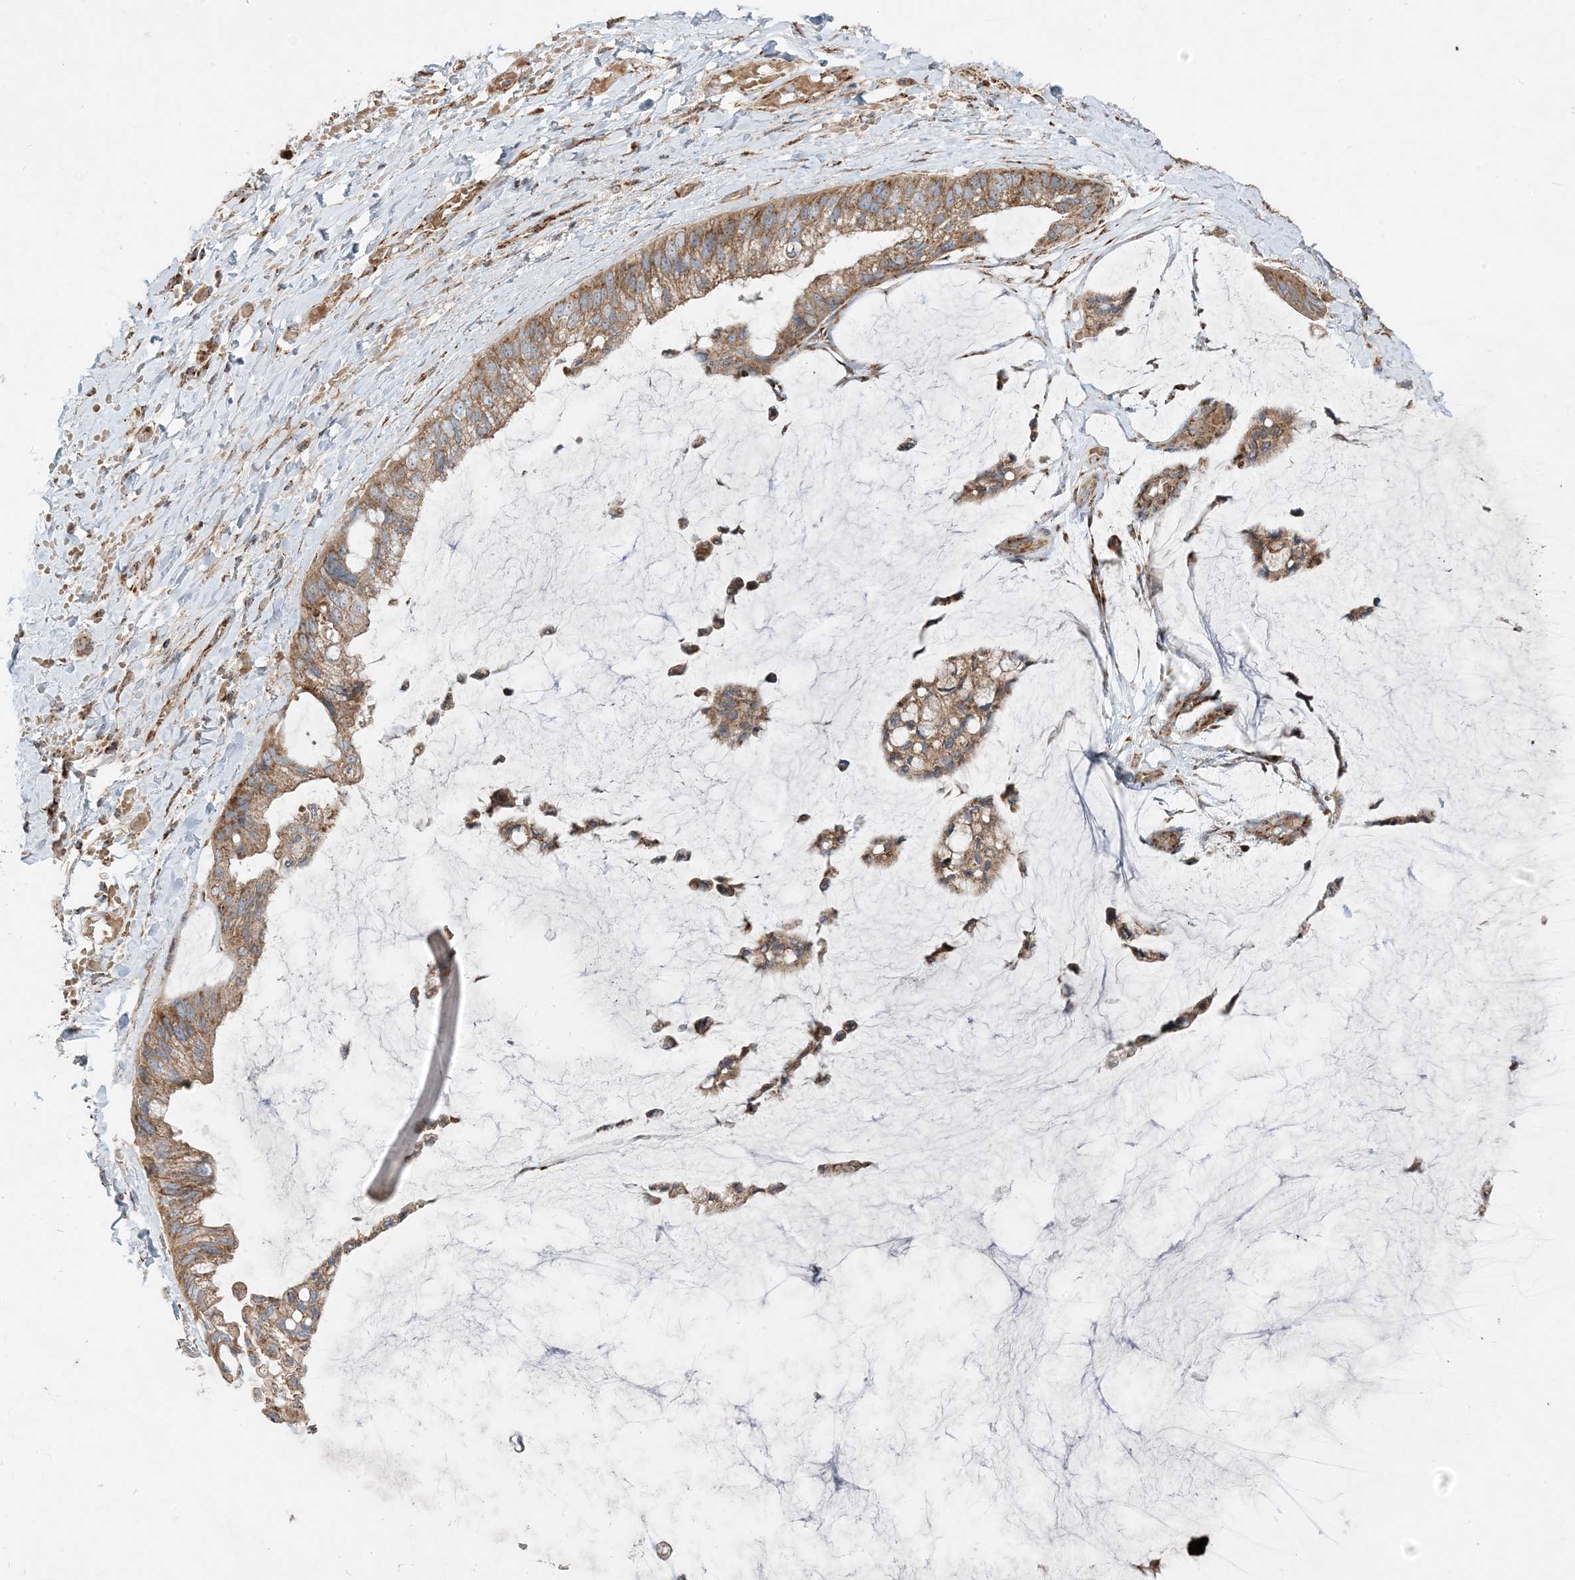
{"staining": {"intensity": "moderate", "quantity": ">75%", "location": "cytoplasmic/membranous"}, "tissue": "ovarian cancer", "cell_type": "Tumor cells", "image_type": "cancer", "snomed": [{"axis": "morphology", "description": "Cystadenocarcinoma, mucinous, NOS"}, {"axis": "topography", "description": "Ovary"}], "caption": "Immunohistochemical staining of ovarian cancer exhibits medium levels of moderate cytoplasmic/membranous positivity in about >75% of tumor cells.", "gene": "AARS2", "patient": {"sex": "female", "age": 39}}